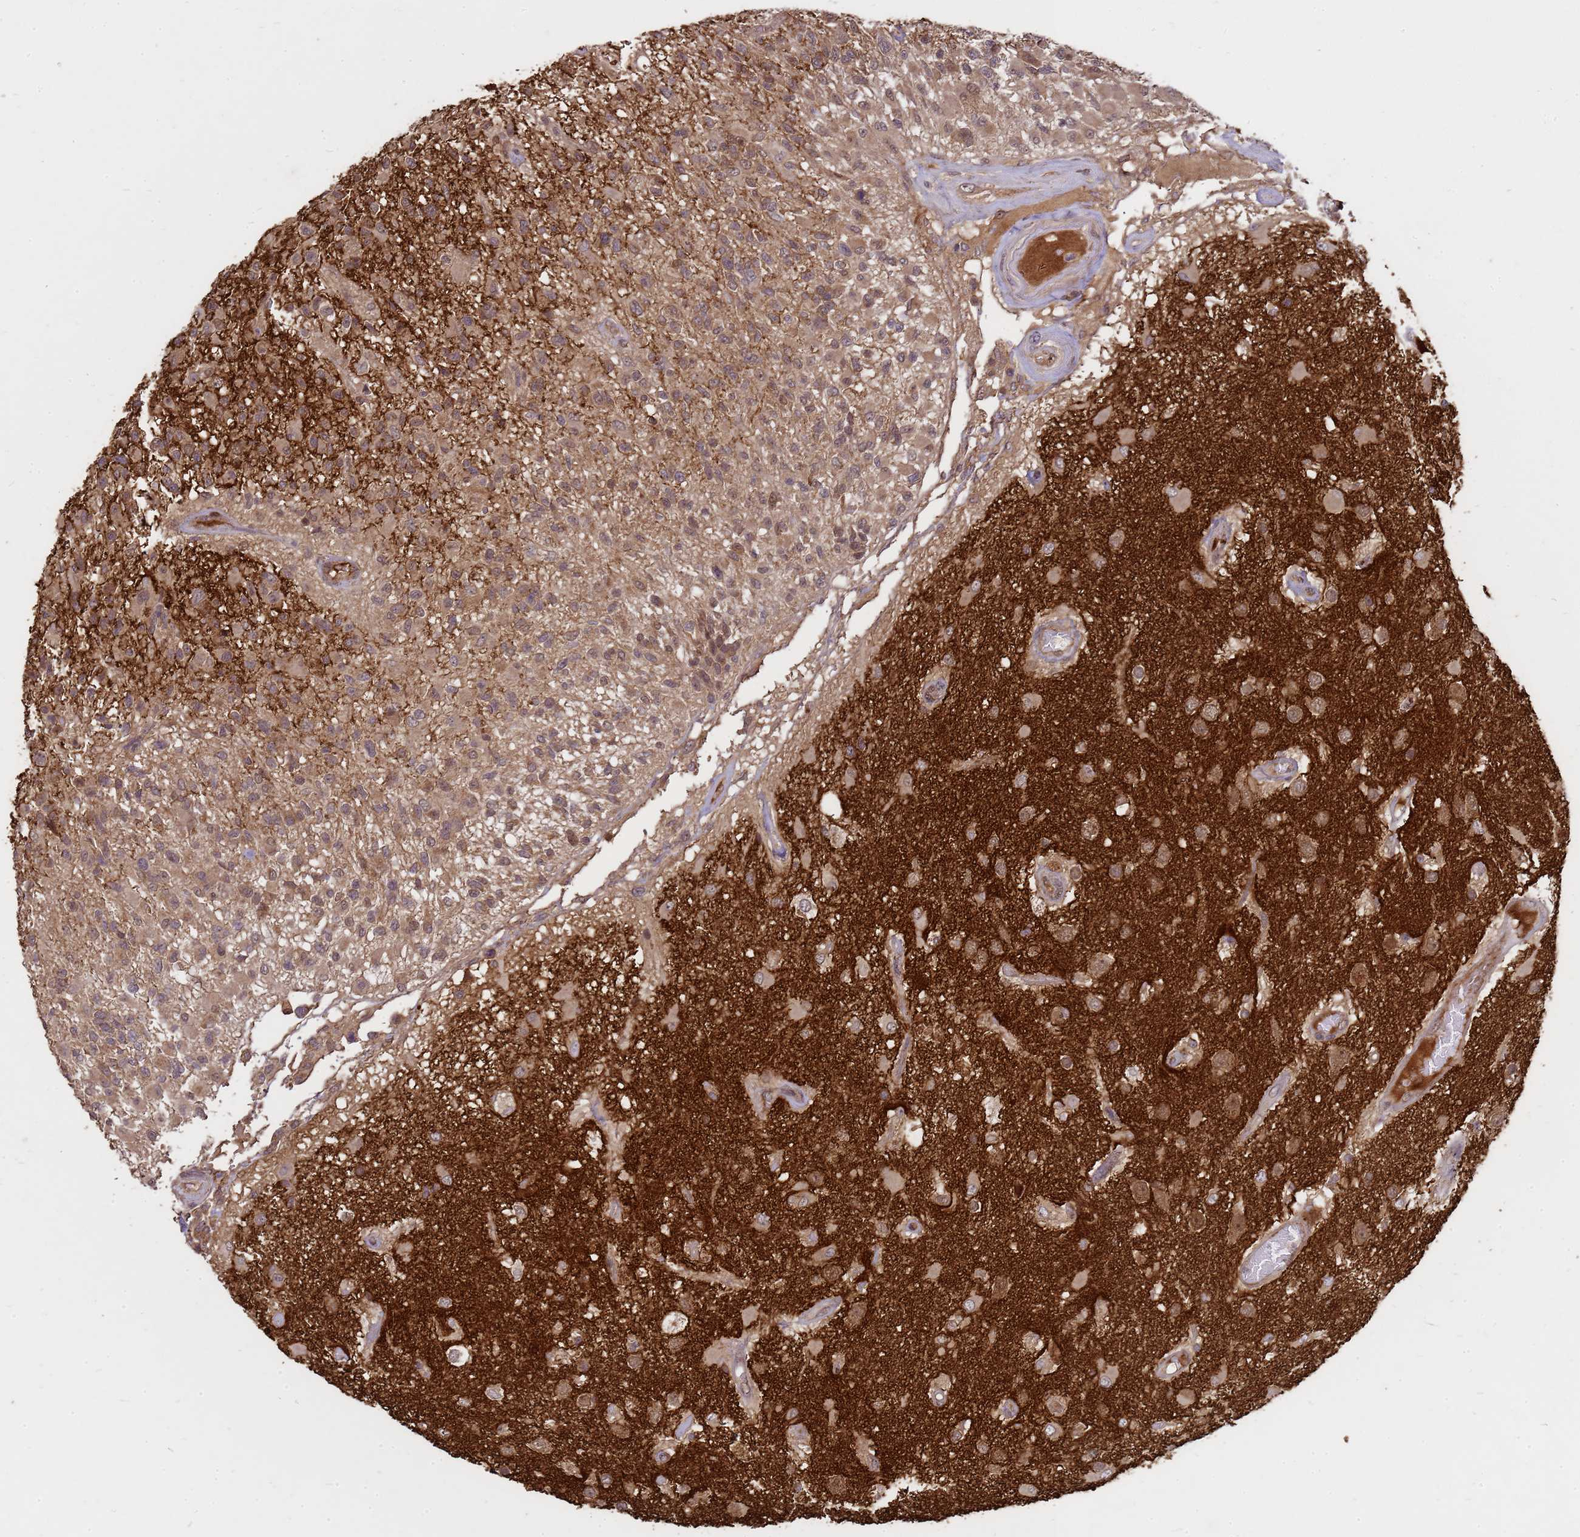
{"staining": {"intensity": "weak", "quantity": "25%-75%", "location": "cytoplasmic/membranous,nuclear"}, "tissue": "glioma", "cell_type": "Tumor cells", "image_type": "cancer", "snomed": [{"axis": "morphology", "description": "Glioma, malignant, High grade"}, {"axis": "morphology", "description": "Glioblastoma, NOS"}, {"axis": "topography", "description": "Brain"}], "caption": "Immunohistochemistry (IHC) staining of malignant glioma (high-grade), which demonstrates low levels of weak cytoplasmic/membranous and nuclear positivity in about 25%-75% of tumor cells indicating weak cytoplasmic/membranous and nuclear protein staining. The staining was performed using DAB (brown) for protein detection and nuclei were counterstained in hematoxylin (blue).", "gene": "CRBN", "patient": {"sex": "male", "age": 60}}